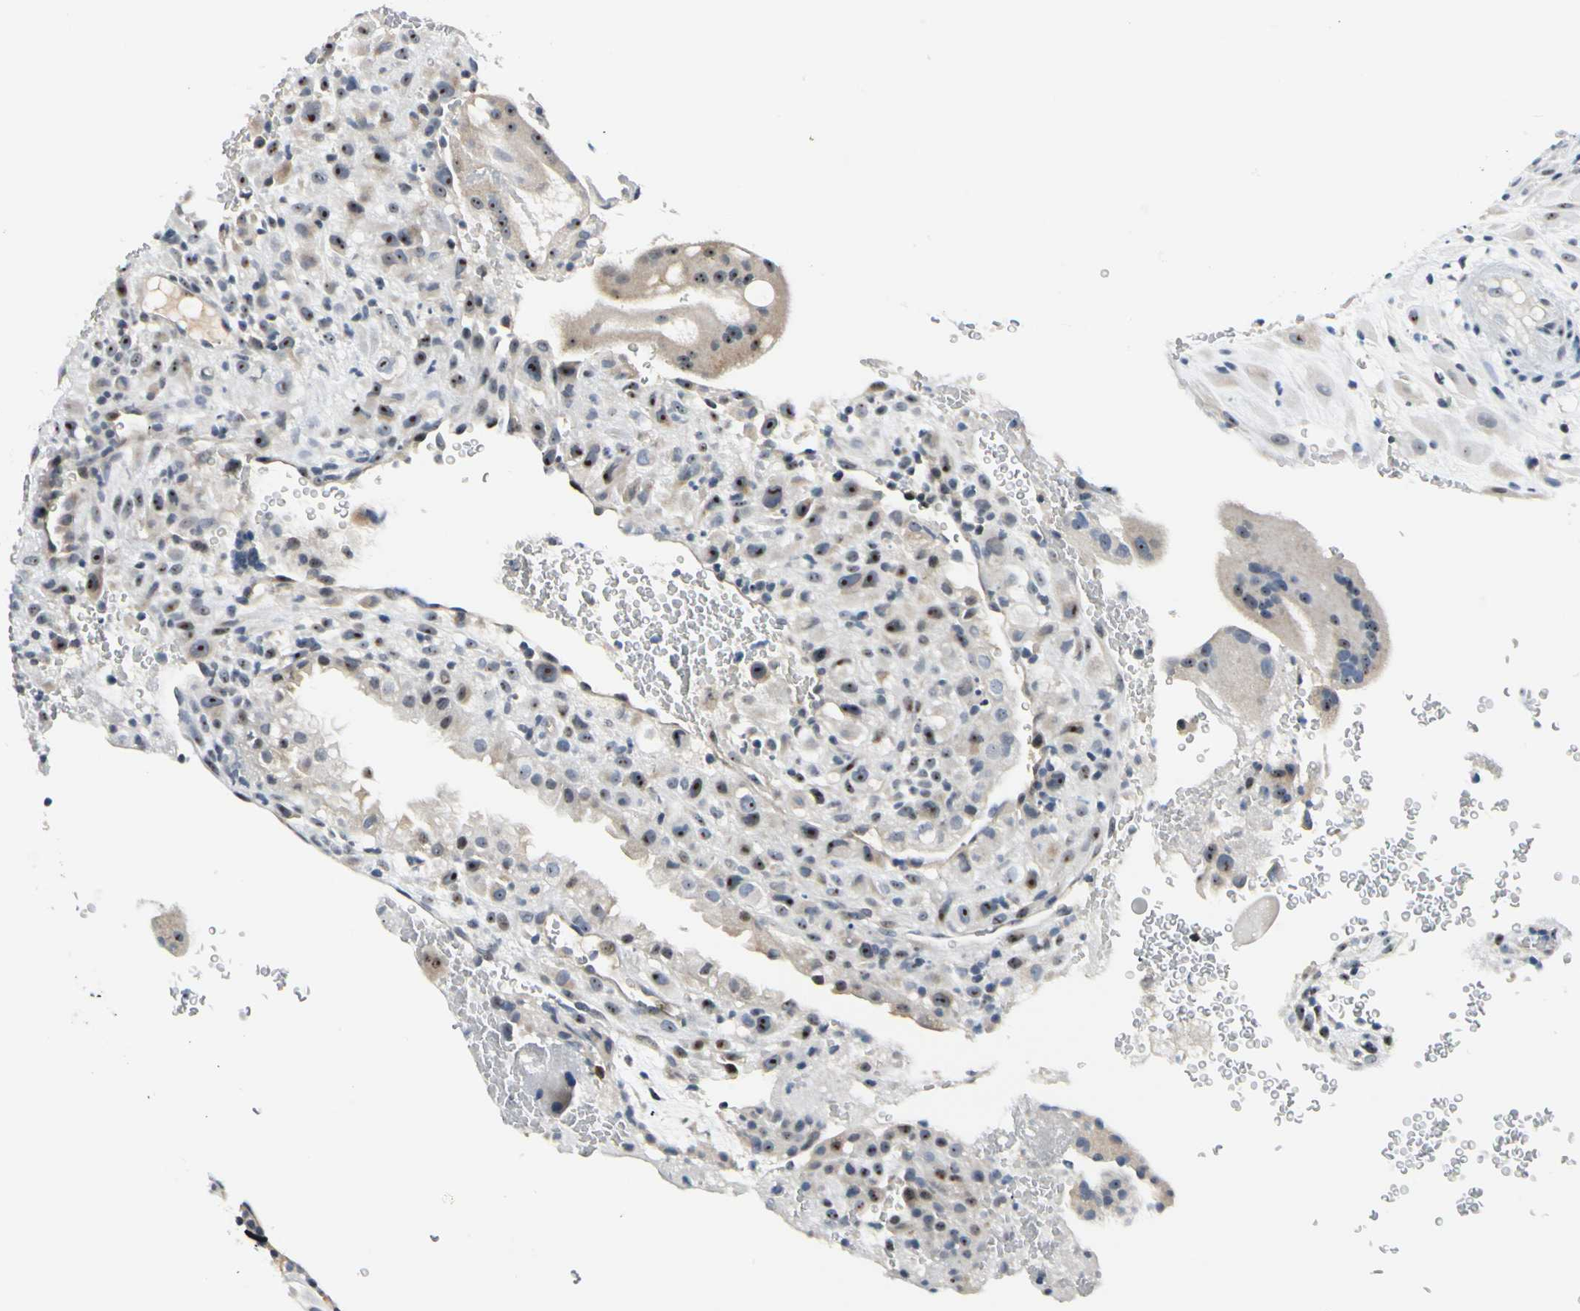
{"staining": {"intensity": "weak", "quantity": "<25%", "location": "nuclear"}, "tissue": "placenta", "cell_type": "Decidual cells", "image_type": "normal", "snomed": [{"axis": "morphology", "description": "Normal tissue, NOS"}, {"axis": "topography", "description": "Placenta"}], "caption": "This is an immunohistochemistry photomicrograph of unremarkable human placenta. There is no expression in decidual cells.", "gene": "ZSCAN1", "patient": {"sex": "female", "age": 19}}